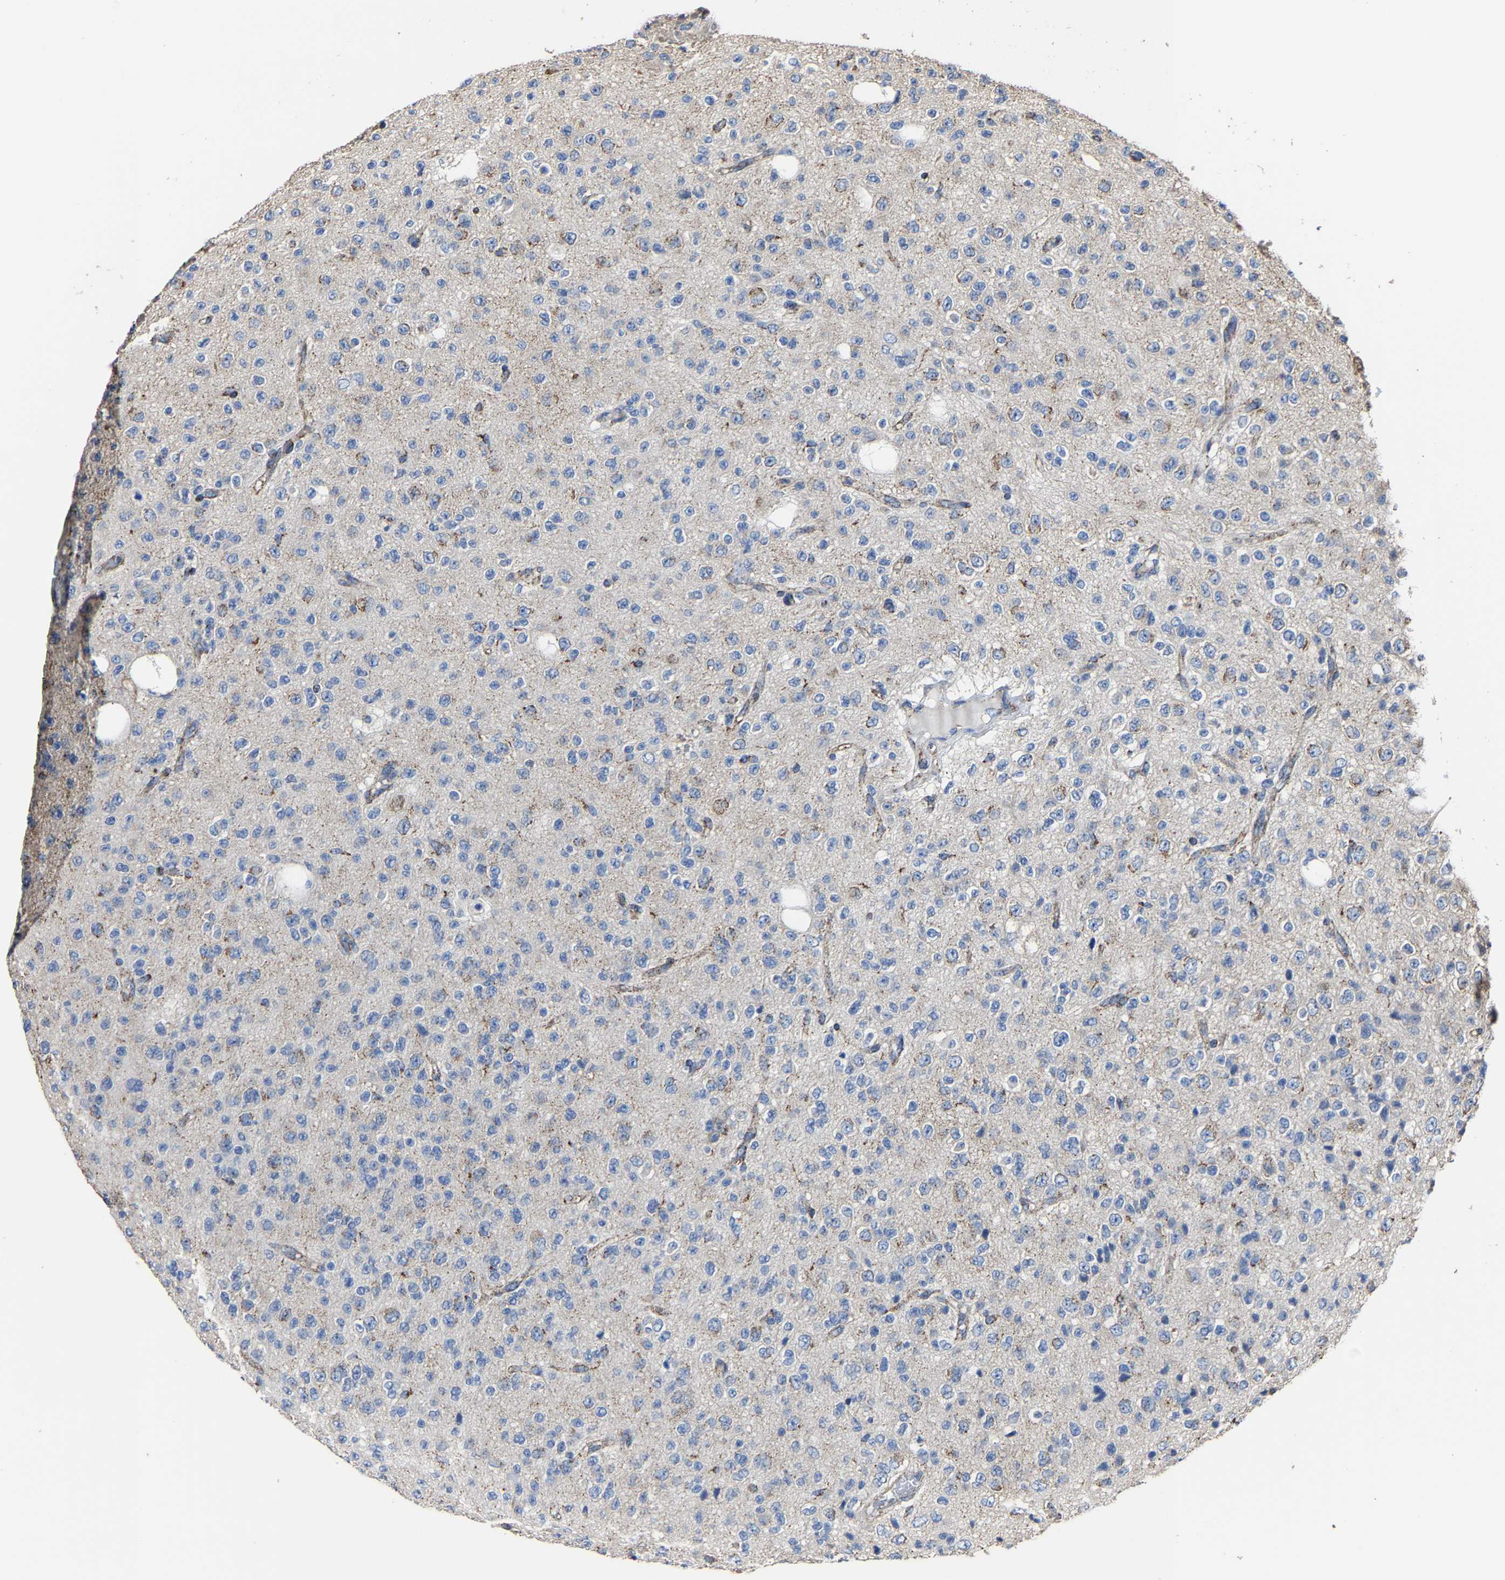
{"staining": {"intensity": "moderate", "quantity": "<25%", "location": "cytoplasmic/membranous"}, "tissue": "glioma", "cell_type": "Tumor cells", "image_type": "cancer", "snomed": [{"axis": "morphology", "description": "Glioma, malignant, High grade"}, {"axis": "topography", "description": "pancreas cauda"}], "caption": "Immunohistochemical staining of human high-grade glioma (malignant) exhibits low levels of moderate cytoplasmic/membranous expression in about <25% of tumor cells. Nuclei are stained in blue.", "gene": "NDUFV3", "patient": {"sex": "male", "age": 60}}